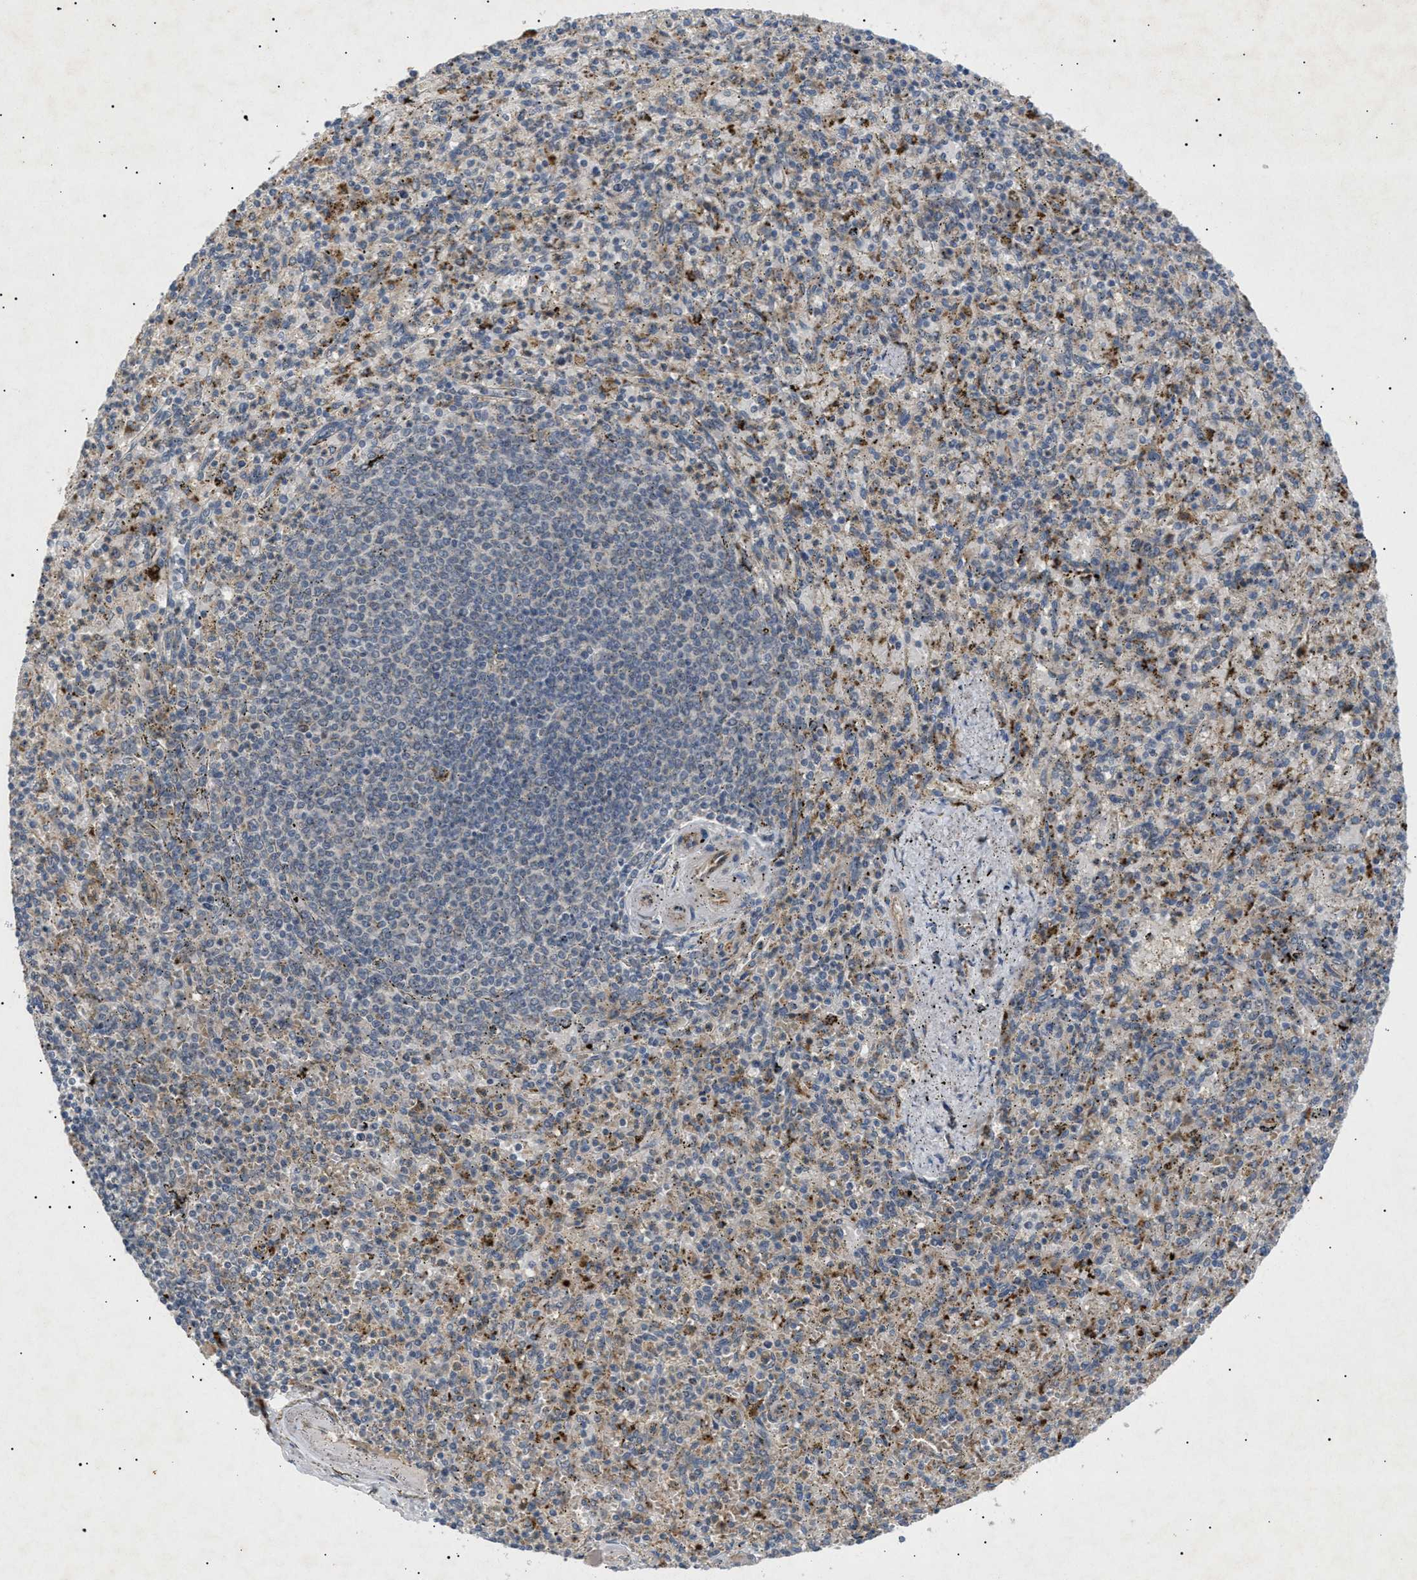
{"staining": {"intensity": "strong", "quantity": "<25%", "location": "cytoplasmic/membranous"}, "tissue": "spleen", "cell_type": "Cells in red pulp", "image_type": "normal", "snomed": [{"axis": "morphology", "description": "Normal tissue, NOS"}, {"axis": "topography", "description": "Spleen"}], "caption": "Strong cytoplasmic/membranous positivity for a protein is appreciated in approximately <25% of cells in red pulp of normal spleen using immunohistochemistry.", "gene": "SIRT5", "patient": {"sex": "male", "age": 72}}